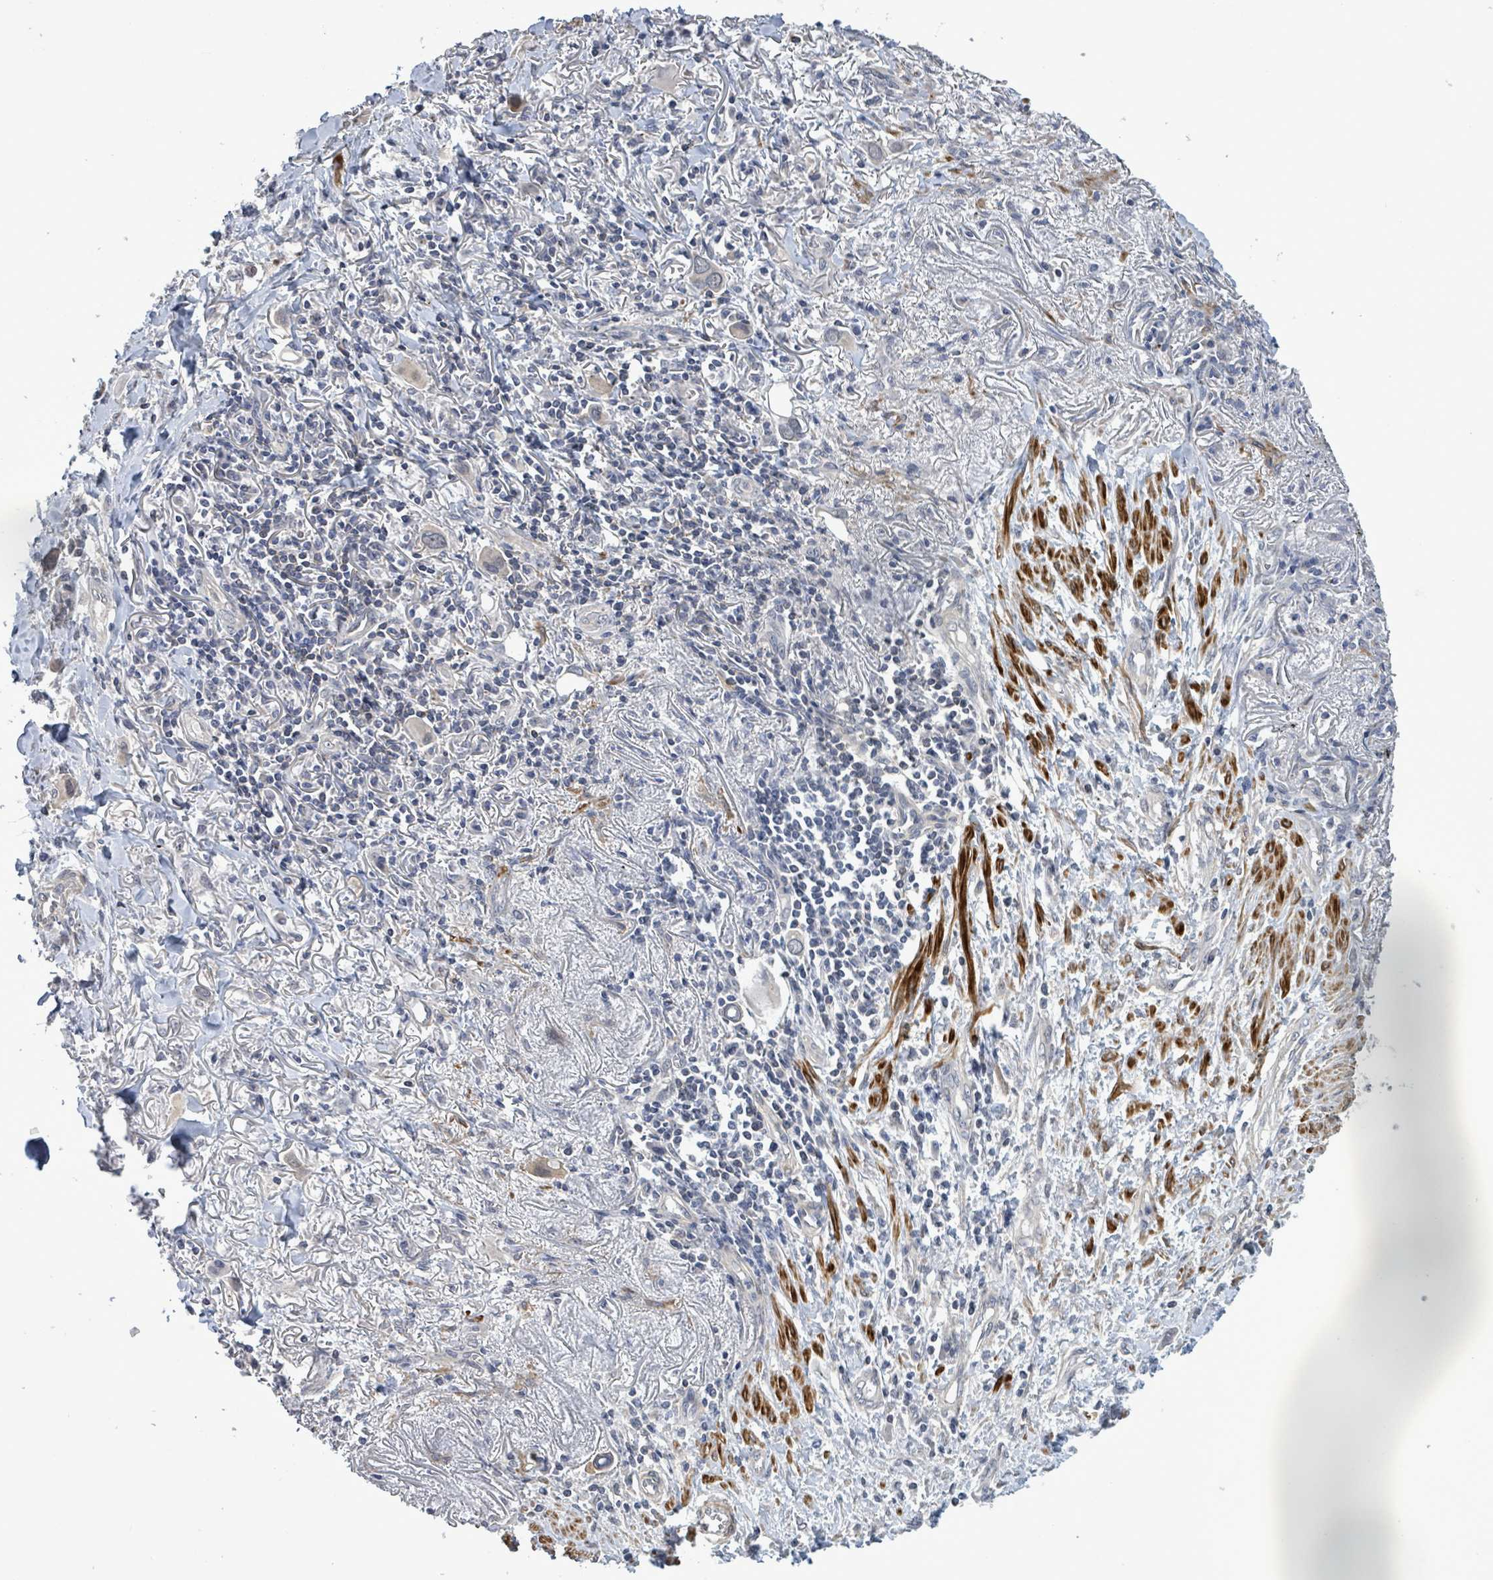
{"staining": {"intensity": "negative", "quantity": "none", "location": "none"}, "tissue": "lung cancer", "cell_type": "Tumor cells", "image_type": "cancer", "snomed": [{"axis": "morphology", "description": "Adenocarcinoma, NOS"}, {"axis": "topography", "description": "Lung"}], "caption": "High power microscopy histopathology image of an IHC histopathology image of lung cancer, revealing no significant expression in tumor cells. (DAB immunohistochemistry (IHC), high magnification).", "gene": "AMMECR1", "patient": {"sex": "male", "age": 76}}